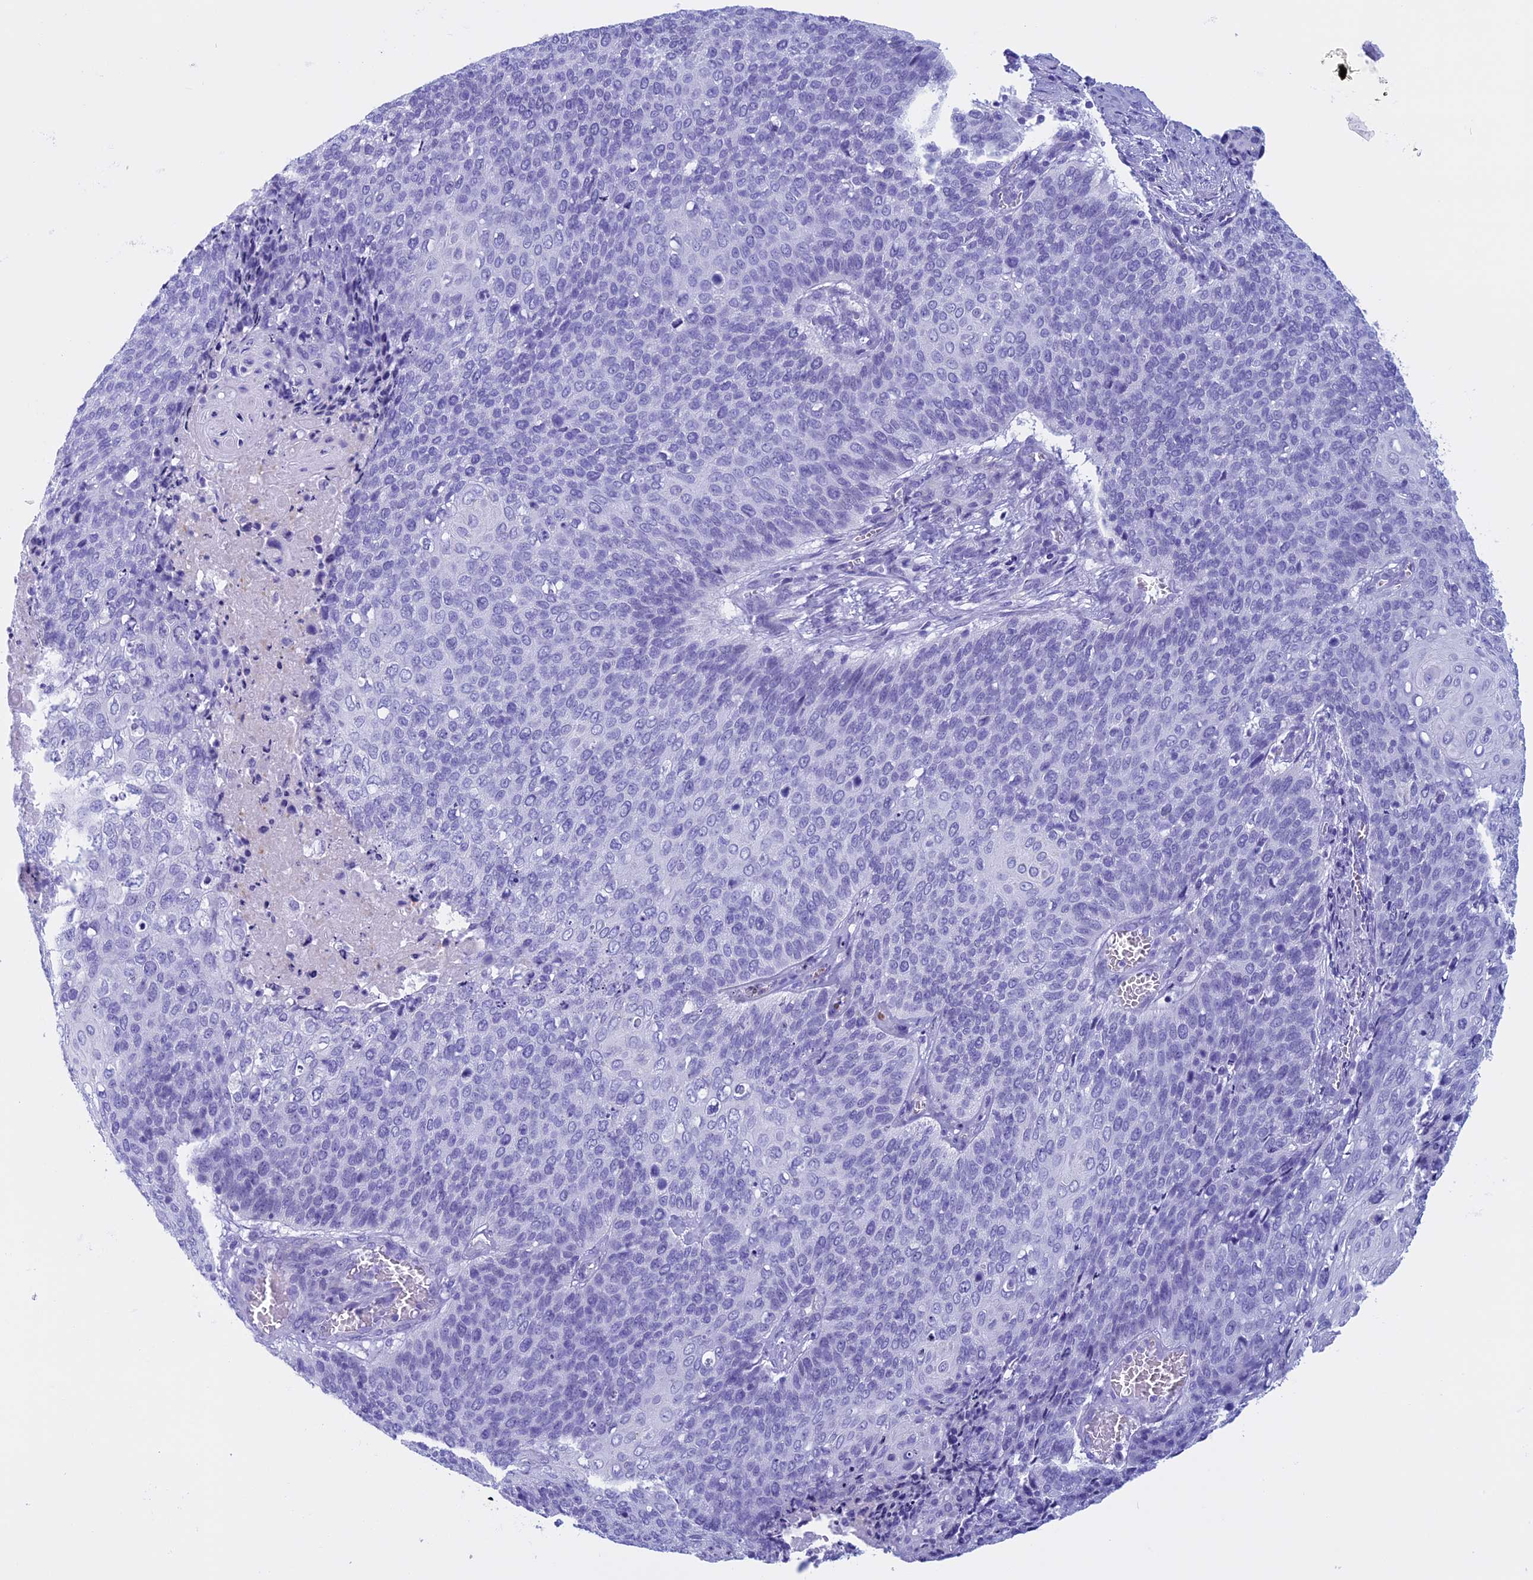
{"staining": {"intensity": "negative", "quantity": "none", "location": "none"}, "tissue": "cervical cancer", "cell_type": "Tumor cells", "image_type": "cancer", "snomed": [{"axis": "morphology", "description": "Squamous cell carcinoma, NOS"}, {"axis": "topography", "description": "Cervix"}], "caption": "Squamous cell carcinoma (cervical) stained for a protein using immunohistochemistry reveals no staining tumor cells.", "gene": "FAM169A", "patient": {"sex": "female", "age": 39}}